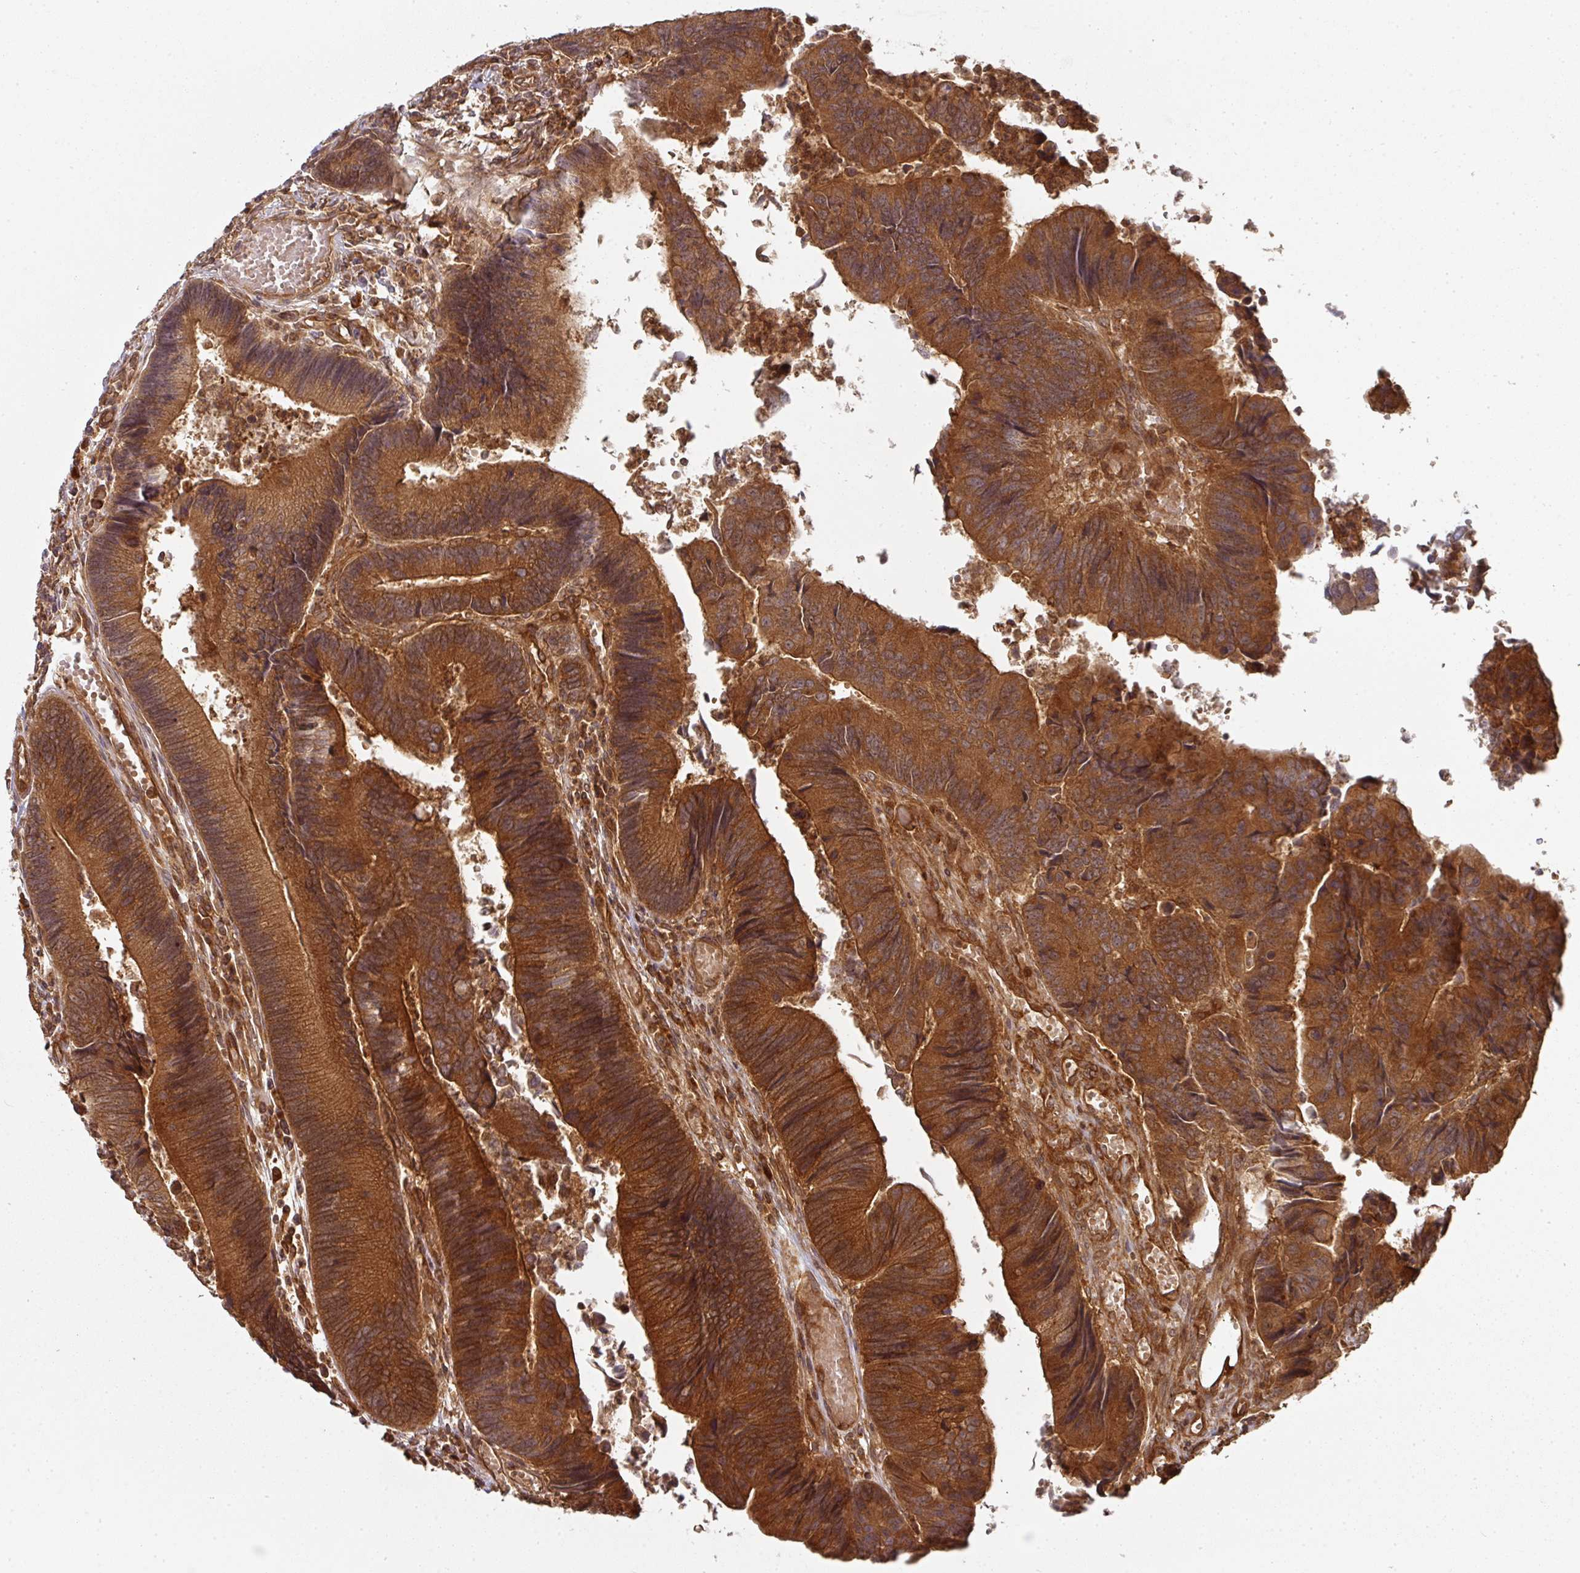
{"staining": {"intensity": "strong", "quantity": ">75%", "location": "cytoplasmic/membranous"}, "tissue": "colorectal cancer", "cell_type": "Tumor cells", "image_type": "cancer", "snomed": [{"axis": "morphology", "description": "Adenocarcinoma, NOS"}, {"axis": "topography", "description": "Colon"}], "caption": "The histopathology image reveals immunohistochemical staining of colorectal cancer. There is strong cytoplasmic/membranous positivity is present in about >75% of tumor cells.", "gene": "EIF4EBP2", "patient": {"sex": "female", "age": 67}}